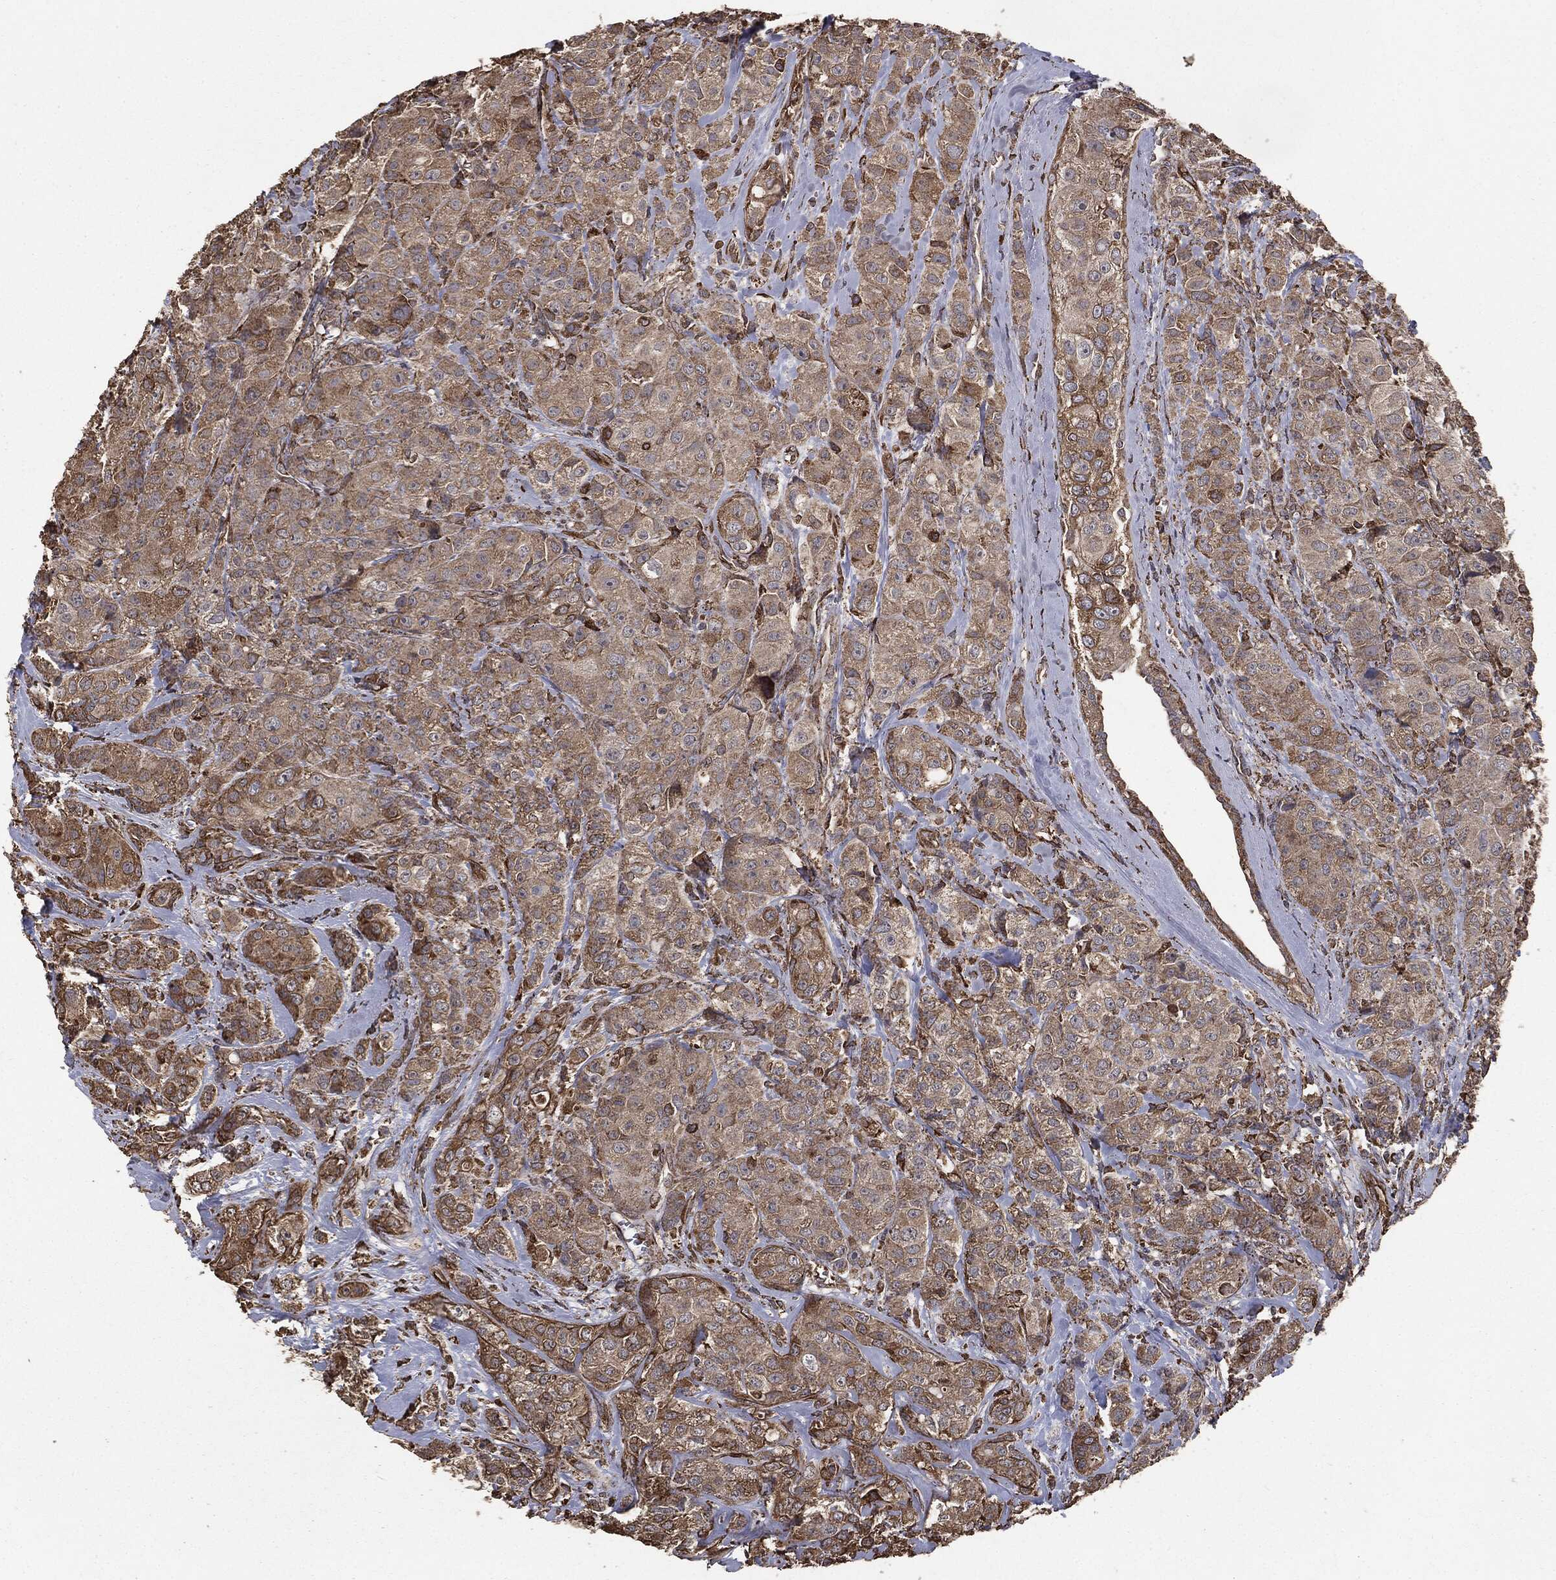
{"staining": {"intensity": "strong", "quantity": "25%-75%", "location": "cytoplasmic/membranous"}, "tissue": "breast cancer", "cell_type": "Tumor cells", "image_type": "cancer", "snomed": [{"axis": "morphology", "description": "Normal tissue, NOS"}, {"axis": "morphology", "description": "Duct carcinoma"}, {"axis": "topography", "description": "Breast"}], "caption": "Immunohistochemistry (DAB) staining of breast cancer displays strong cytoplasmic/membranous protein expression in approximately 25%-75% of tumor cells.", "gene": "MTOR", "patient": {"sex": "female", "age": 43}}